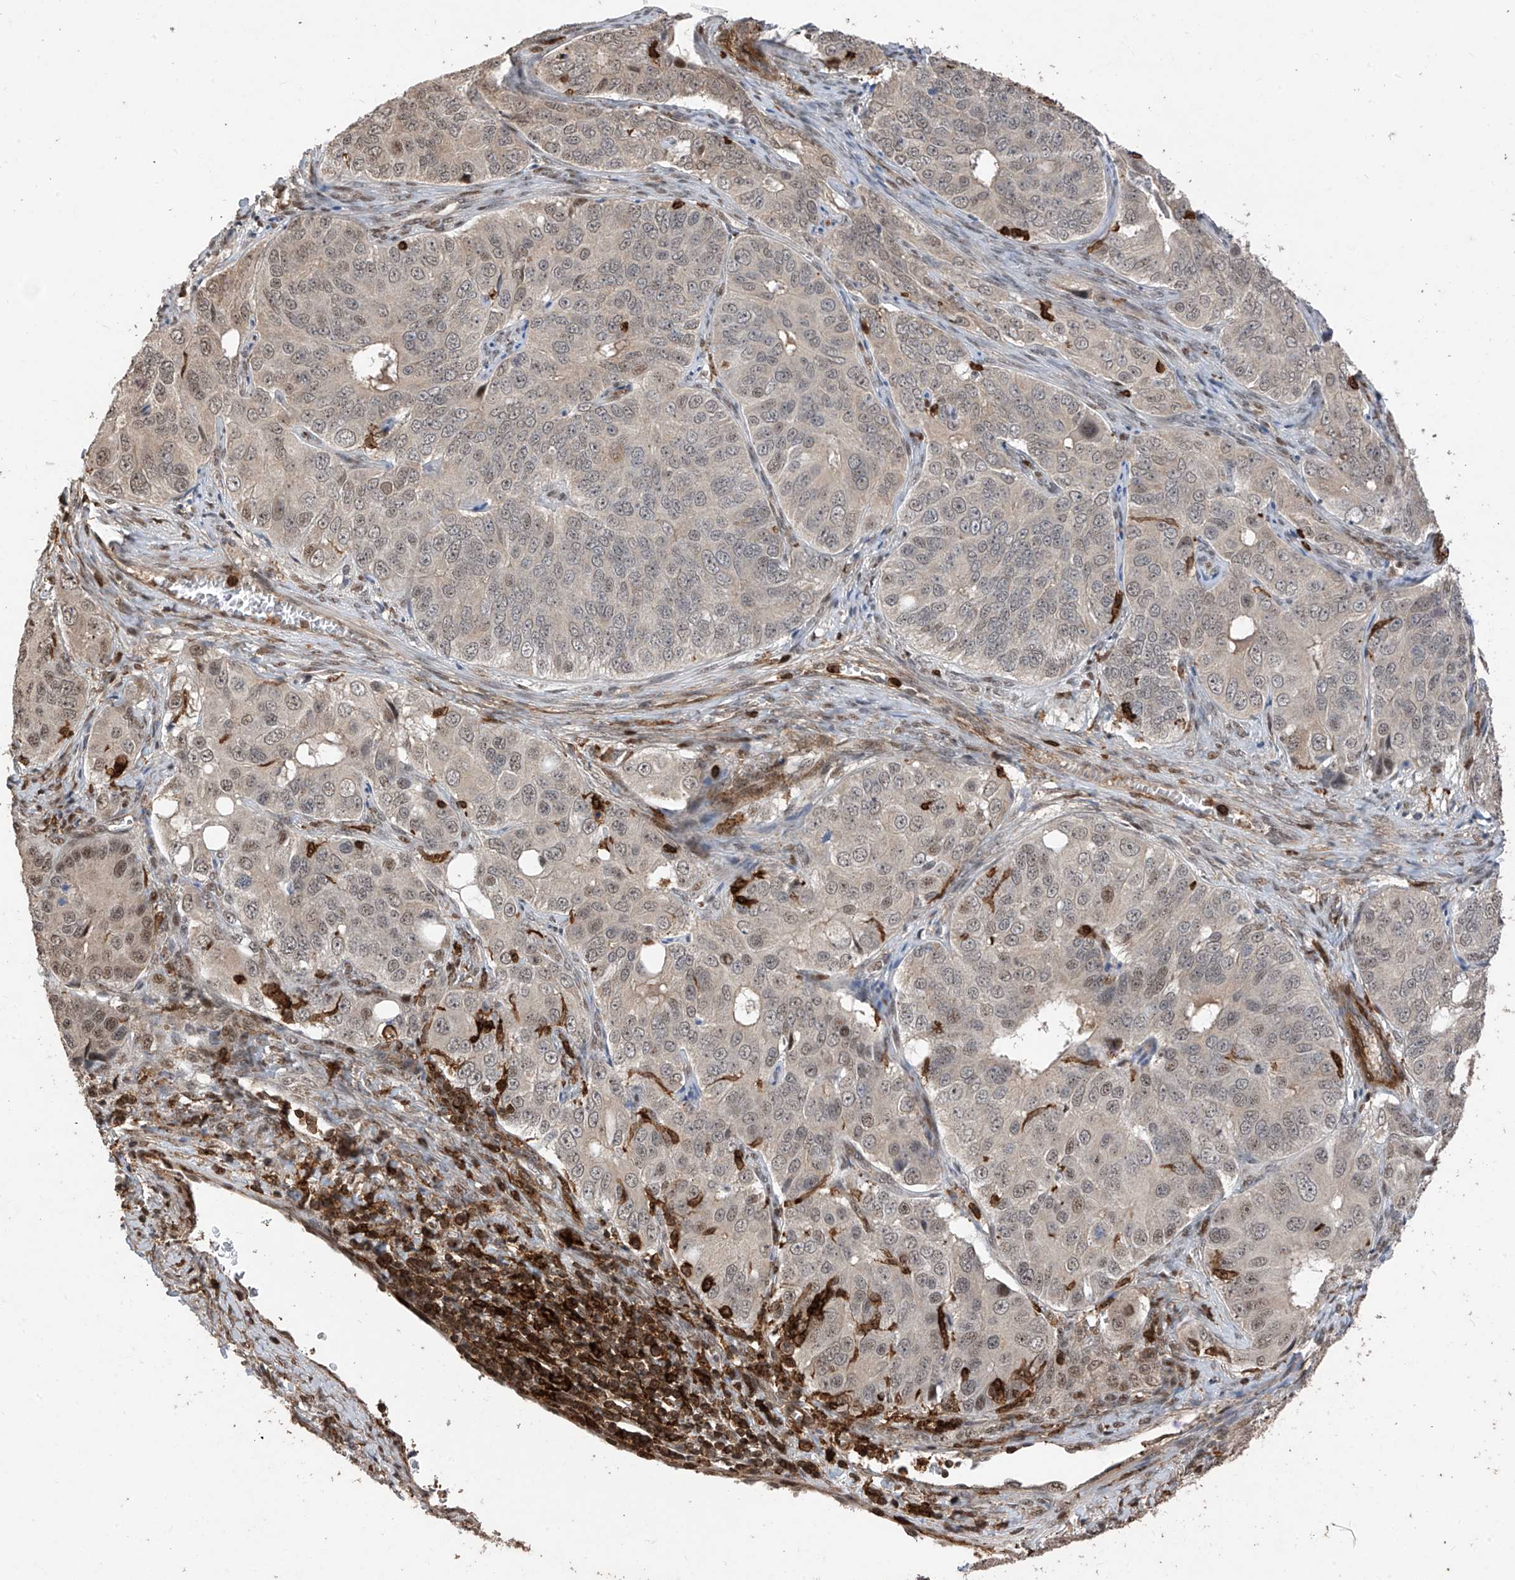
{"staining": {"intensity": "moderate", "quantity": "<25%", "location": "nuclear"}, "tissue": "ovarian cancer", "cell_type": "Tumor cells", "image_type": "cancer", "snomed": [{"axis": "morphology", "description": "Carcinoma, endometroid"}, {"axis": "topography", "description": "Ovary"}], "caption": "Moderate nuclear positivity is appreciated in about <25% of tumor cells in ovarian cancer.", "gene": "MICAL1", "patient": {"sex": "female", "age": 51}}